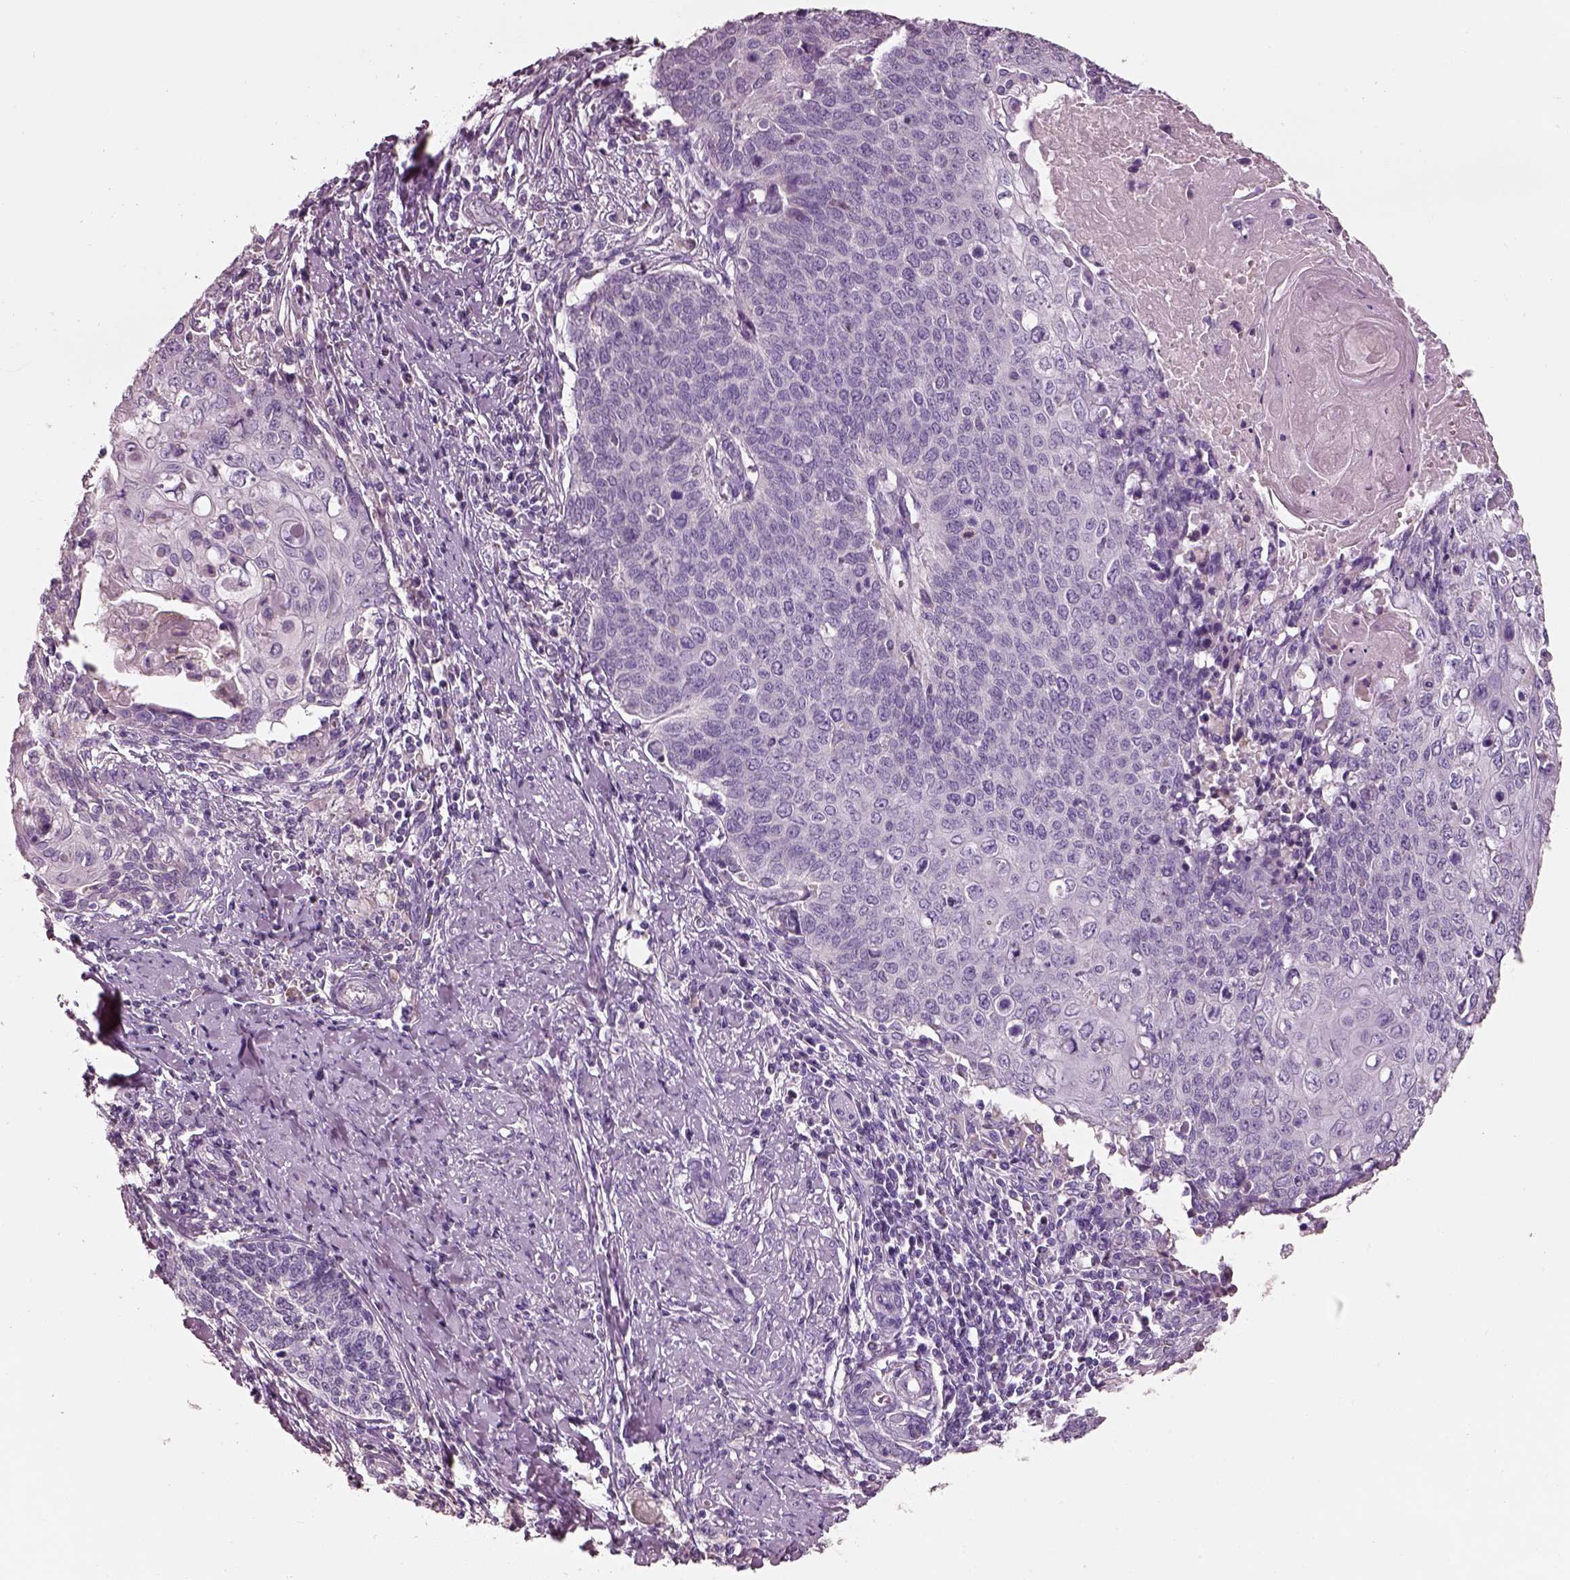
{"staining": {"intensity": "negative", "quantity": "none", "location": "none"}, "tissue": "cervical cancer", "cell_type": "Tumor cells", "image_type": "cancer", "snomed": [{"axis": "morphology", "description": "Squamous cell carcinoma, NOS"}, {"axis": "topography", "description": "Cervix"}], "caption": "Tumor cells are negative for brown protein staining in cervical squamous cell carcinoma.", "gene": "PNOC", "patient": {"sex": "female", "age": 39}}